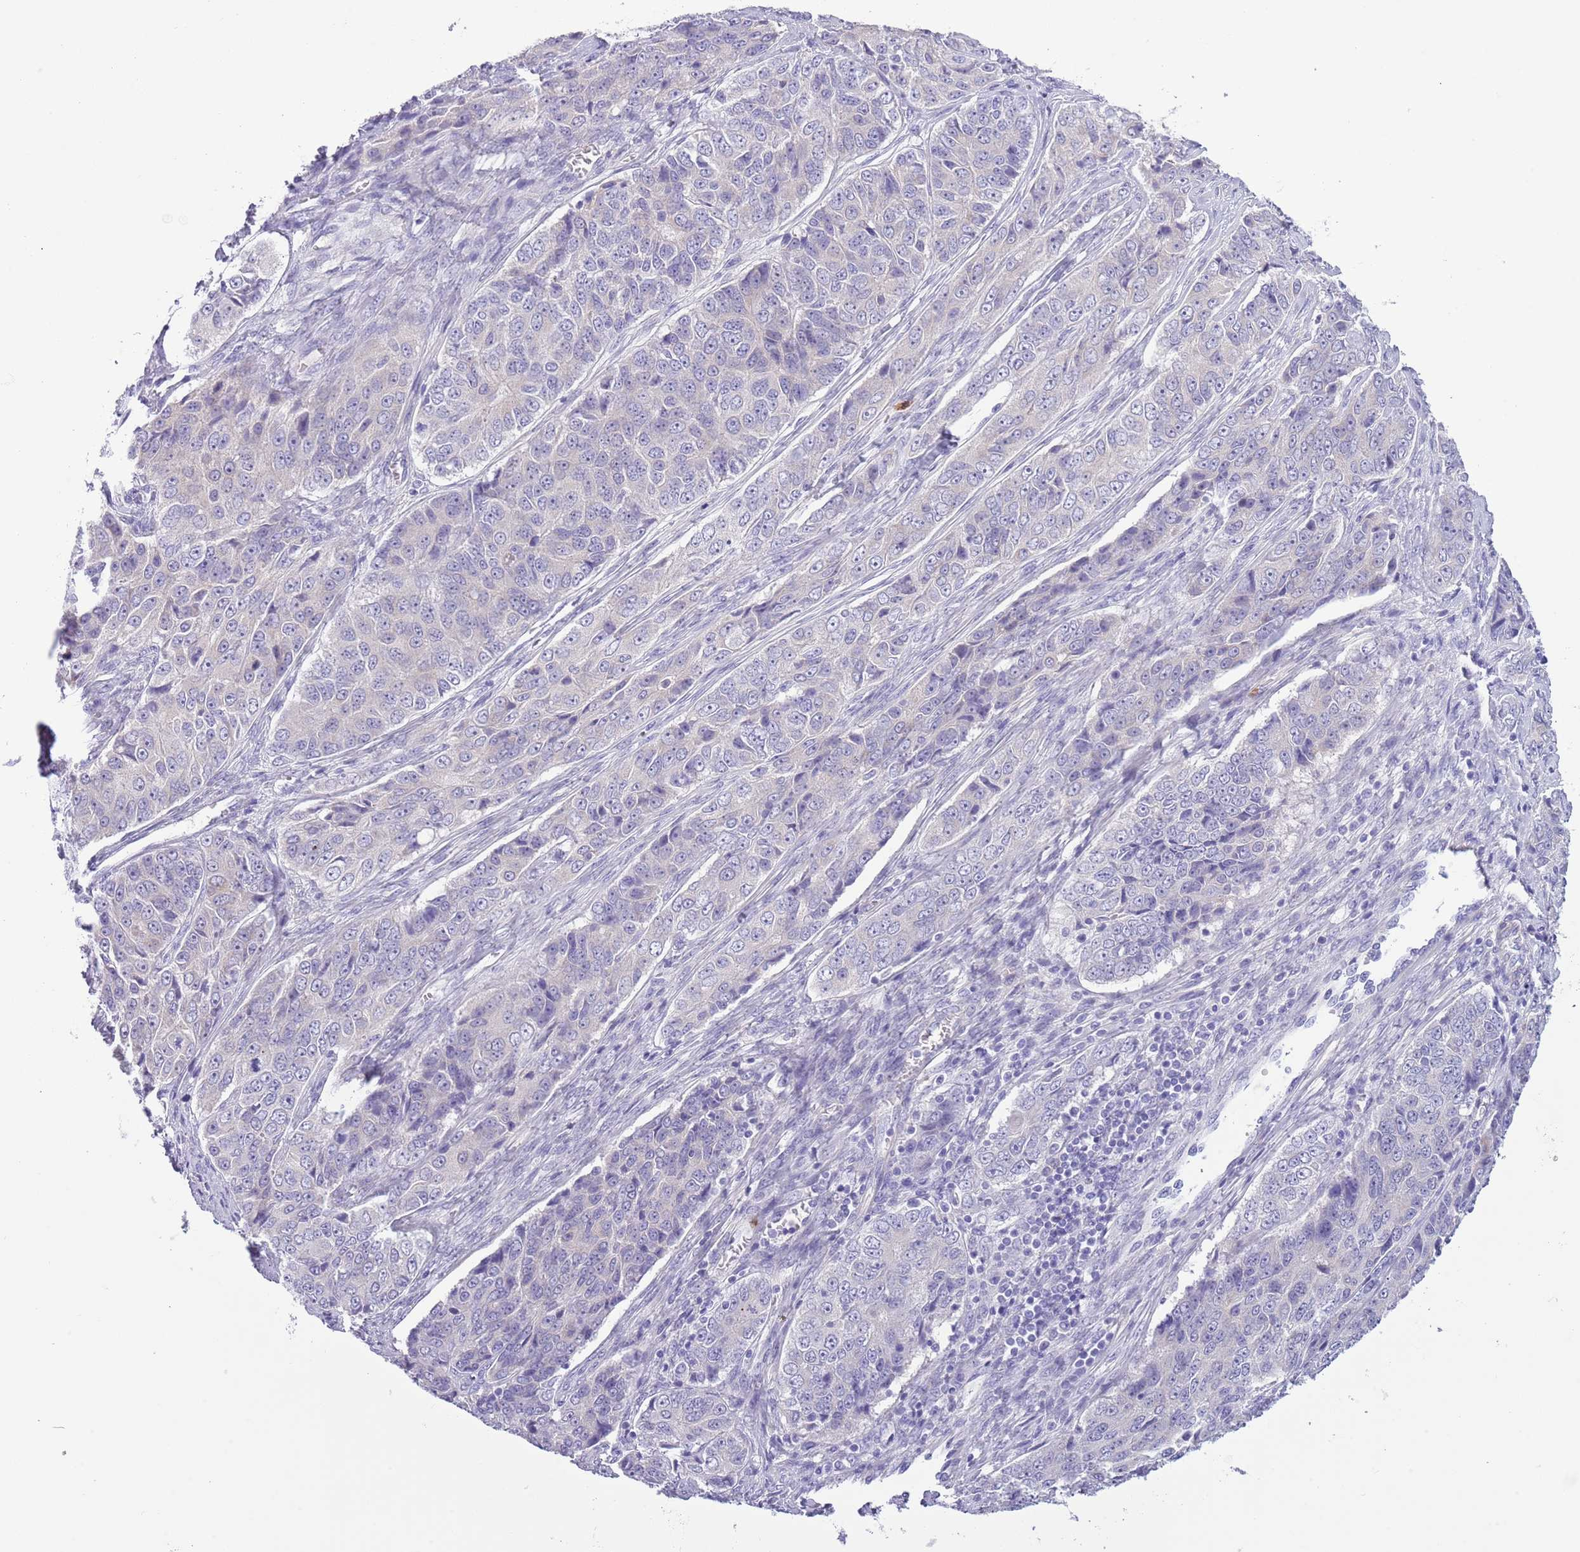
{"staining": {"intensity": "negative", "quantity": "none", "location": "none"}, "tissue": "ovarian cancer", "cell_type": "Tumor cells", "image_type": "cancer", "snomed": [{"axis": "morphology", "description": "Carcinoma, endometroid"}, {"axis": "topography", "description": "Ovary"}], "caption": "Immunohistochemical staining of human ovarian cancer (endometroid carcinoma) displays no significant staining in tumor cells.", "gene": "OR6M1", "patient": {"sex": "female", "age": 51}}